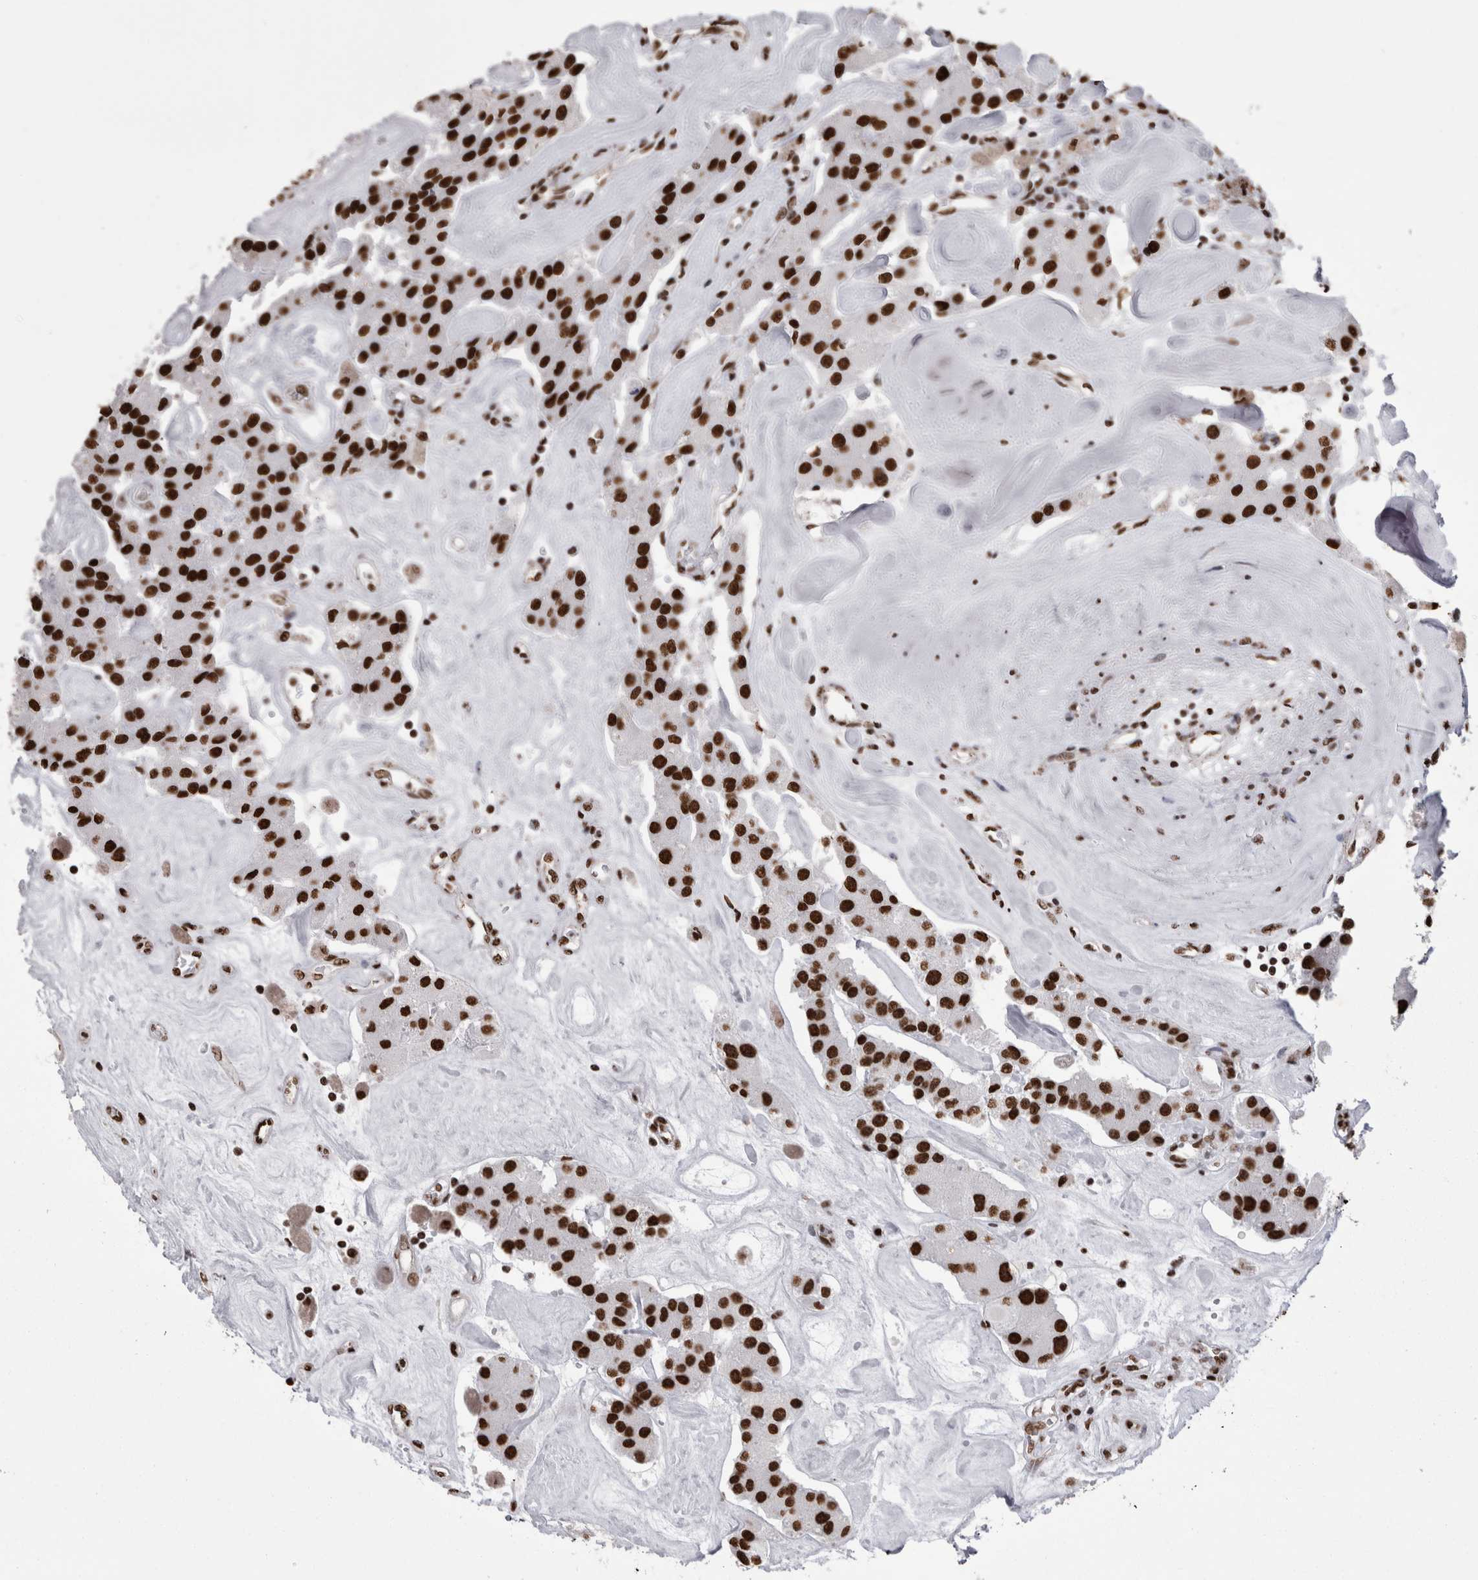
{"staining": {"intensity": "strong", "quantity": ">75%", "location": "nuclear"}, "tissue": "carcinoid", "cell_type": "Tumor cells", "image_type": "cancer", "snomed": [{"axis": "morphology", "description": "Carcinoid, malignant, NOS"}, {"axis": "topography", "description": "Pancreas"}], "caption": "This image reveals immunohistochemistry staining of human malignant carcinoid, with high strong nuclear expression in about >75% of tumor cells.", "gene": "HNRNPM", "patient": {"sex": "male", "age": 41}}